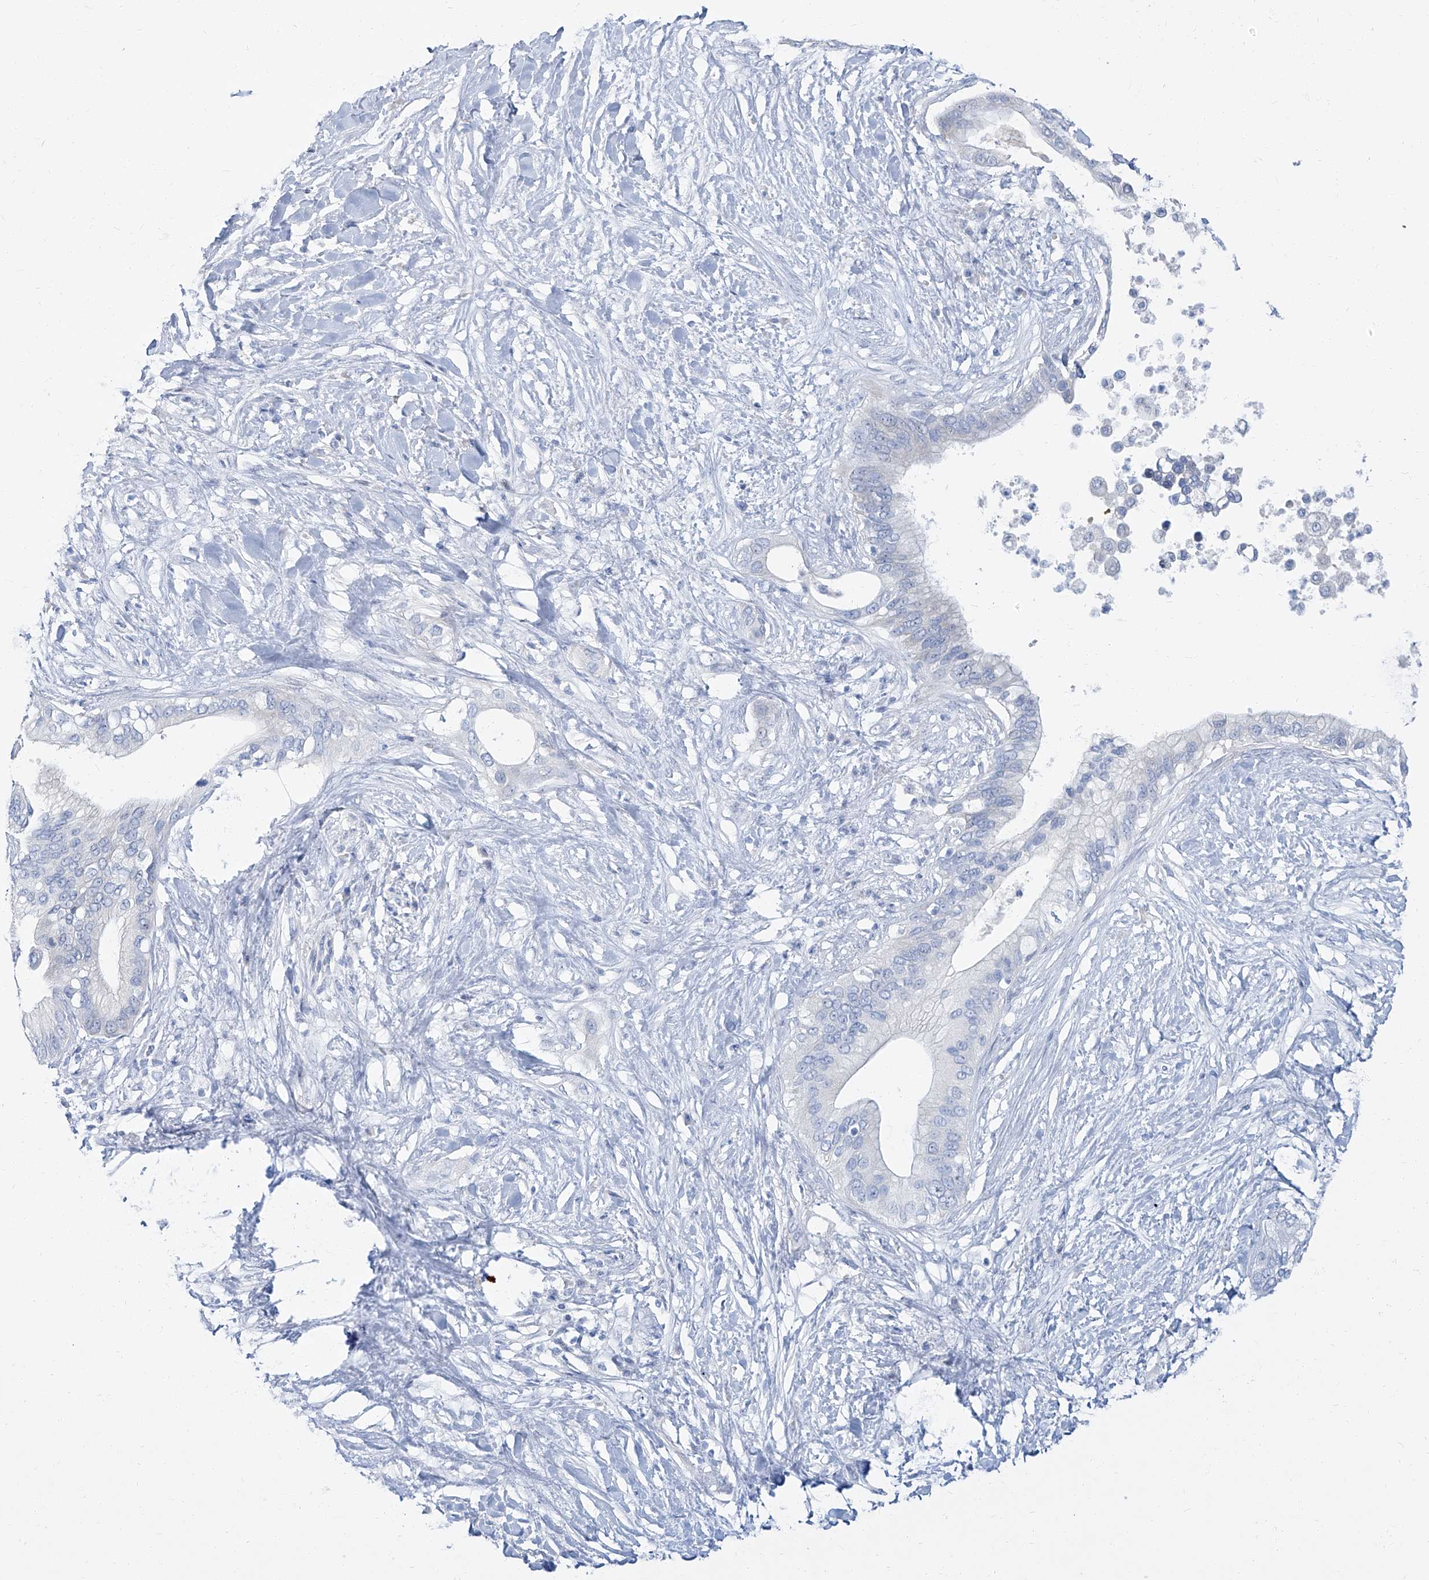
{"staining": {"intensity": "negative", "quantity": "none", "location": "none"}, "tissue": "pancreatic cancer", "cell_type": "Tumor cells", "image_type": "cancer", "snomed": [{"axis": "morphology", "description": "Normal tissue, NOS"}, {"axis": "morphology", "description": "Adenocarcinoma, NOS"}, {"axis": "topography", "description": "Pancreas"}, {"axis": "topography", "description": "Peripheral nerve tissue"}], "caption": "Tumor cells are negative for brown protein staining in pancreatic cancer (adenocarcinoma). (DAB (3,3'-diaminobenzidine) immunohistochemistry, high magnification).", "gene": "TXLNB", "patient": {"sex": "male", "age": 59}}